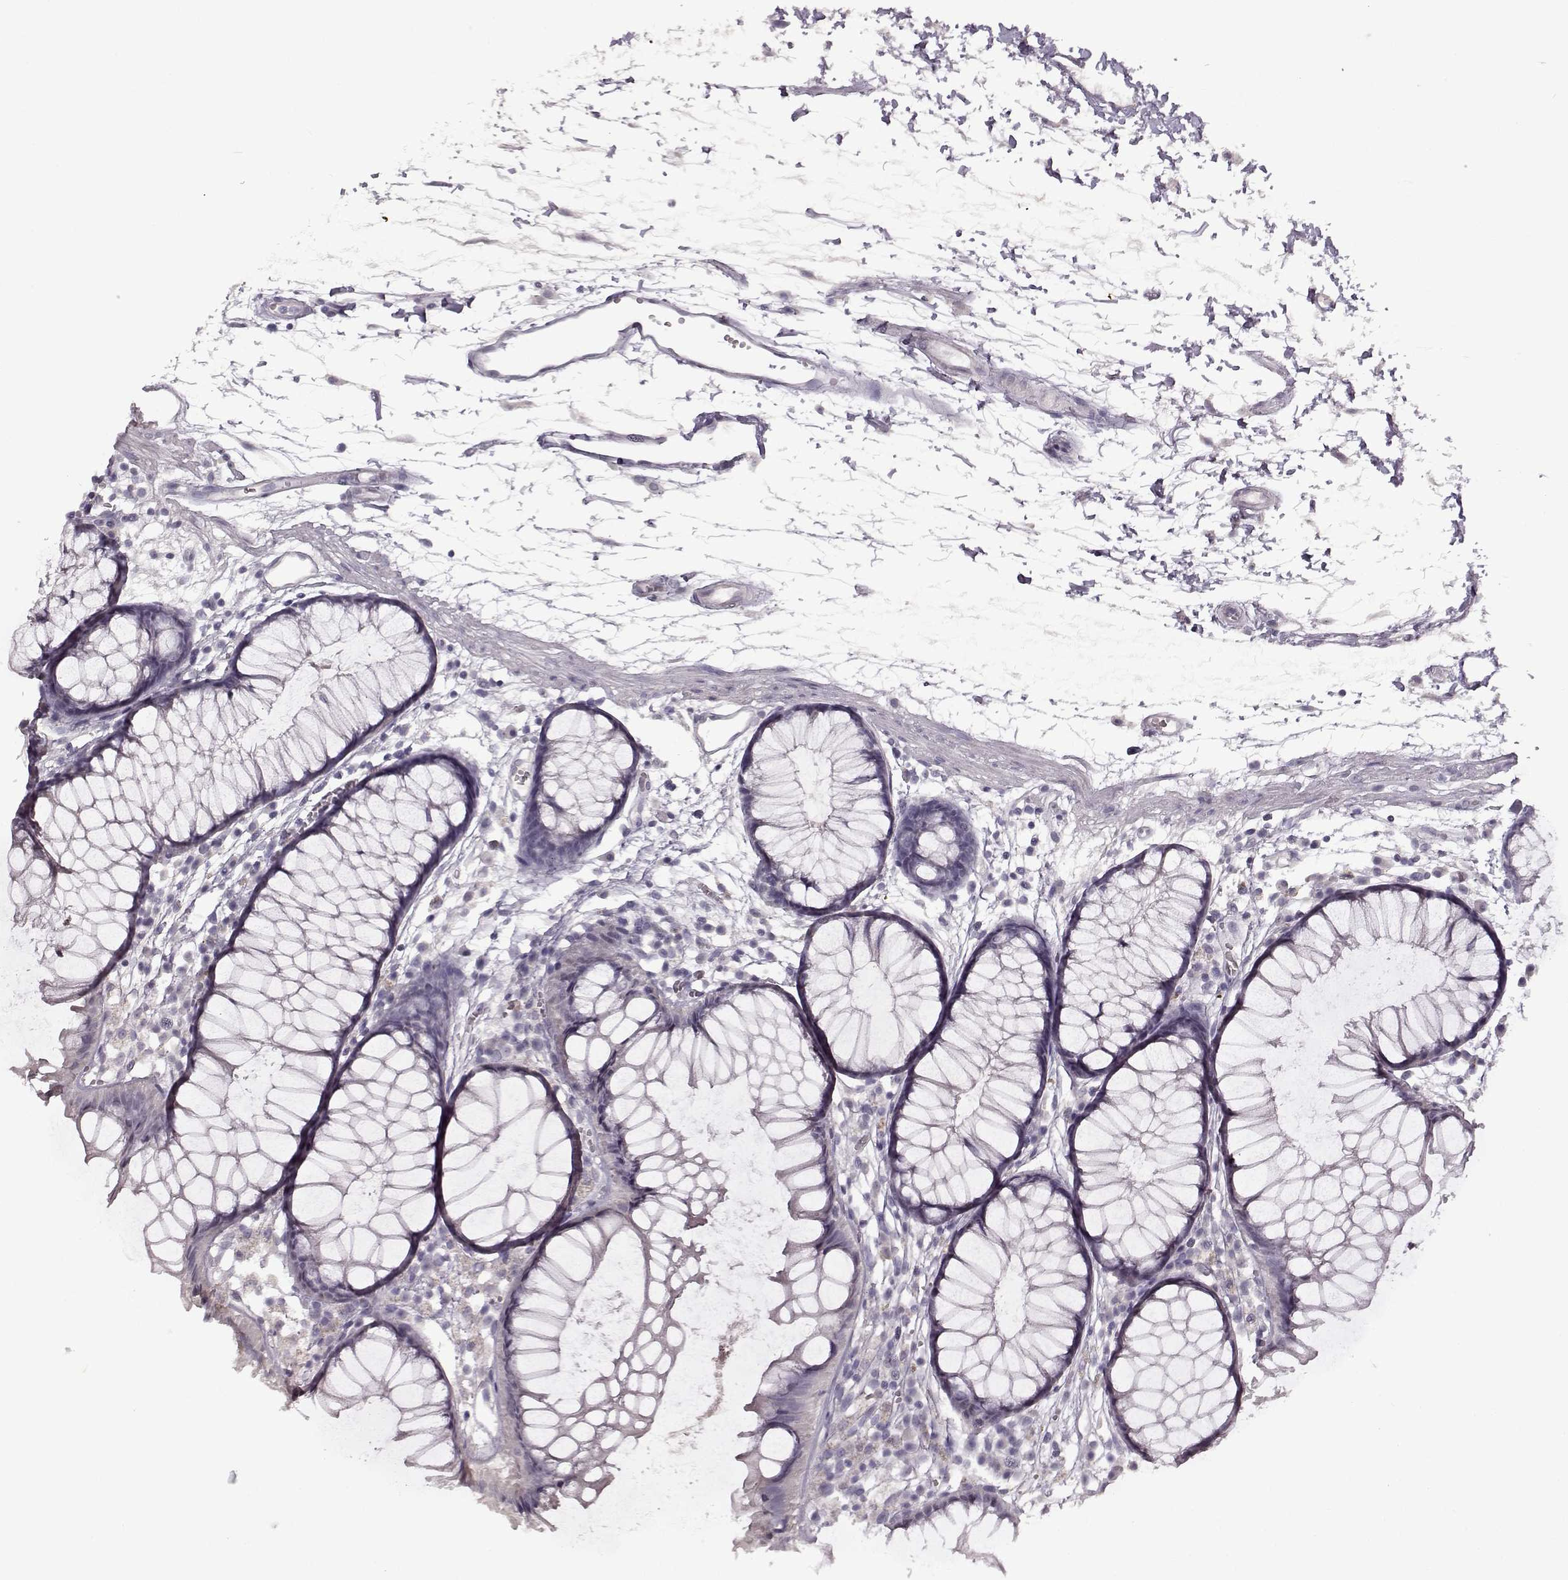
{"staining": {"intensity": "negative", "quantity": "none", "location": "none"}, "tissue": "colon", "cell_type": "Endothelial cells", "image_type": "normal", "snomed": [{"axis": "morphology", "description": "Normal tissue, NOS"}, {"axis": "morphology", "description": "Adenocarcinoma, NOS"}, {"axis": "topography", "description": "Colon"}], "caption": "DAB (3,3'-diaminobenzidine) immunohistochemical staining of normal human colon displays no significant expression in endothelial cells. The staining was performed using DAB (3,3'-diaminobenzidine) to visualize the protein expression in brown, while the nuclei were stained in blue with hematoxylin (Magnification: 20x).", "gene": "FSHB", "patient": {"sex": "male", "age": 65}}